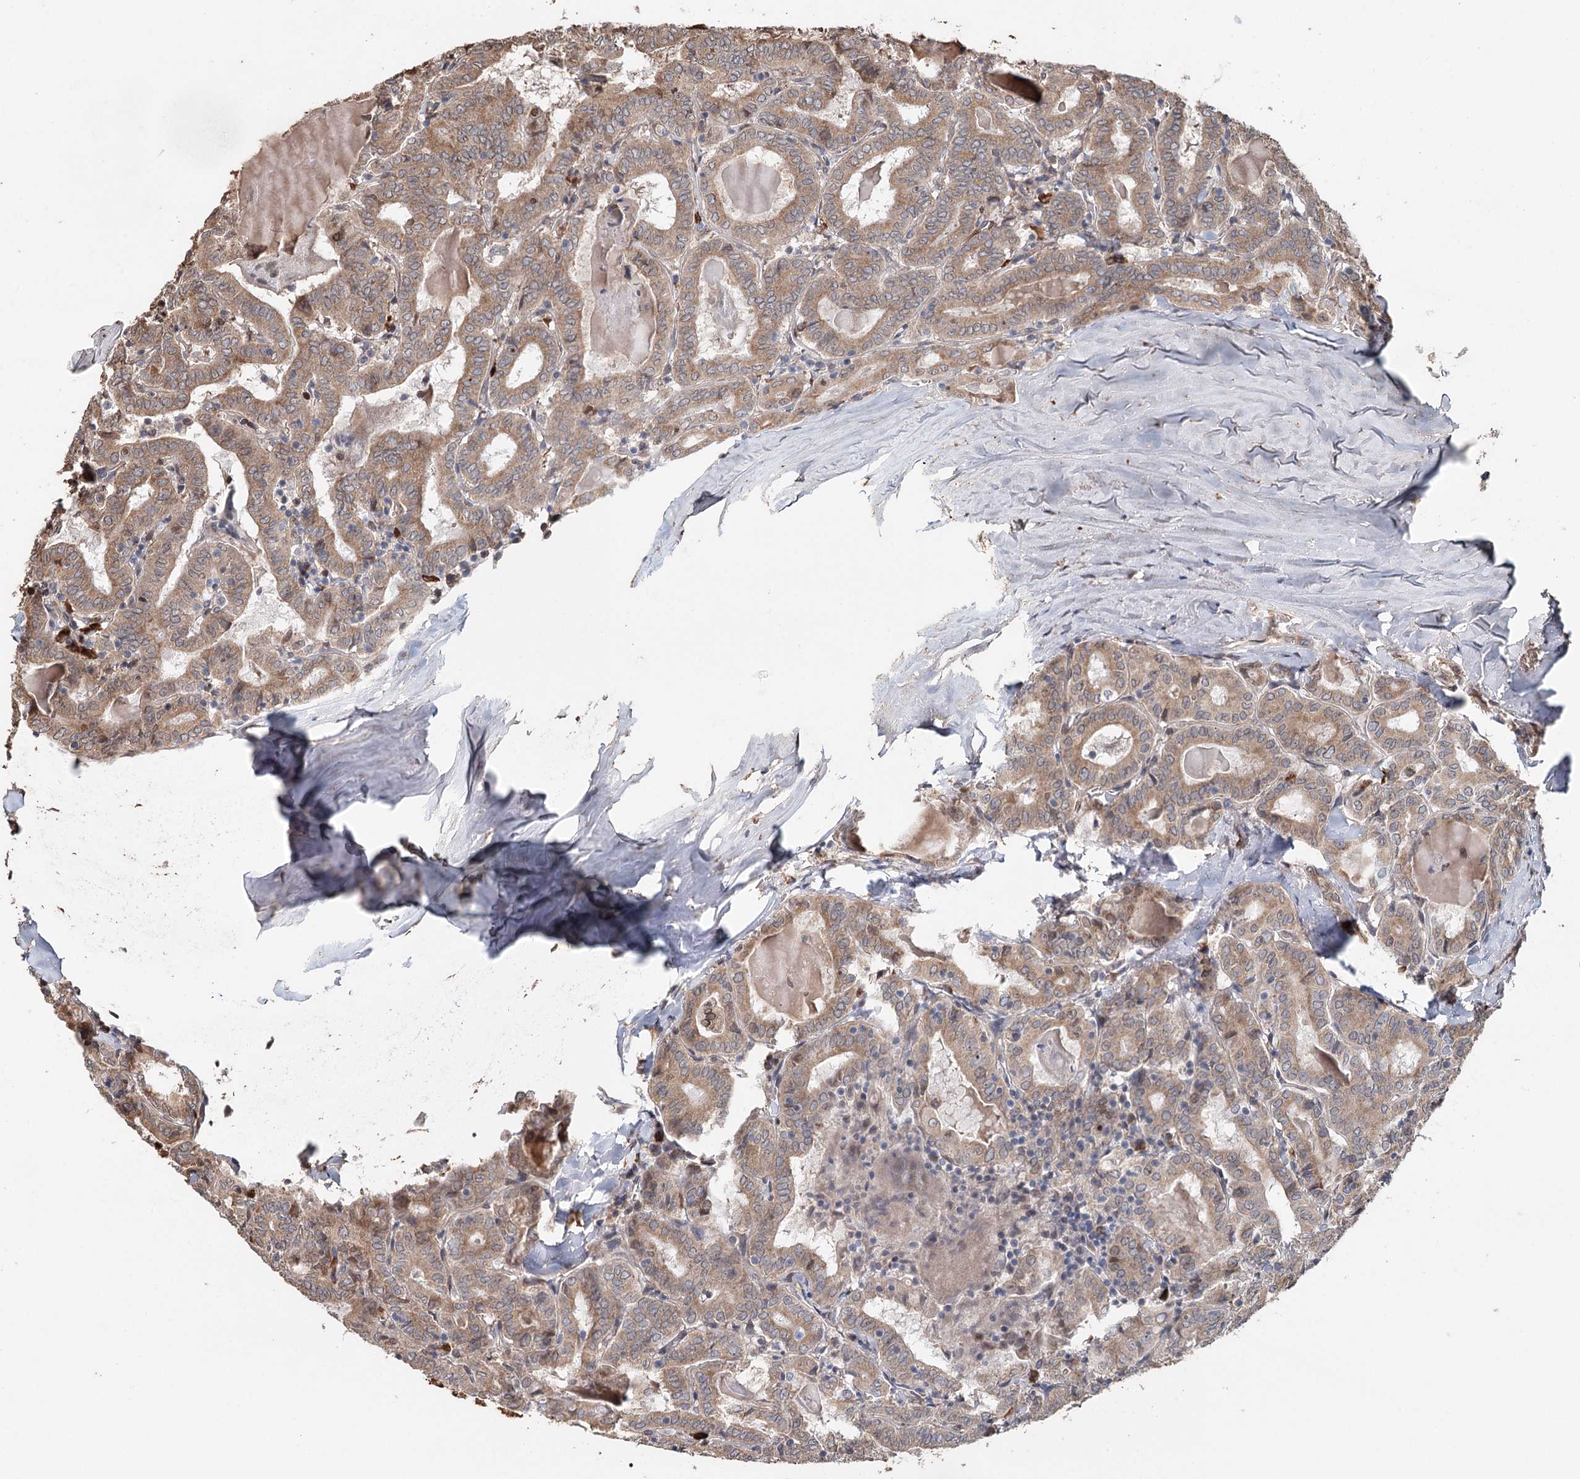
{"staining": {"intensity": "moderate", "quantity": ">75%", "location": "cytoplasmic/membranous"}, "tissue": "thyroid cancer", "cell_type": "Tumor cells", "image_type": "cancer", "snomed": [{"axis": "morphology", "description": "Papillary adenocarcinoma, NOS"}, {"axis": "topography", "description": "Thyroid gland"}], "caption": "Protein expression analysis of human thyroid cancer (papillary adenocarcinoma) reveals moderate cytoplasmic/membranous positivity in about >75% of tumor cells.", "gene": "SYVN1", "patient": {"sex": "female", "age": 72}}